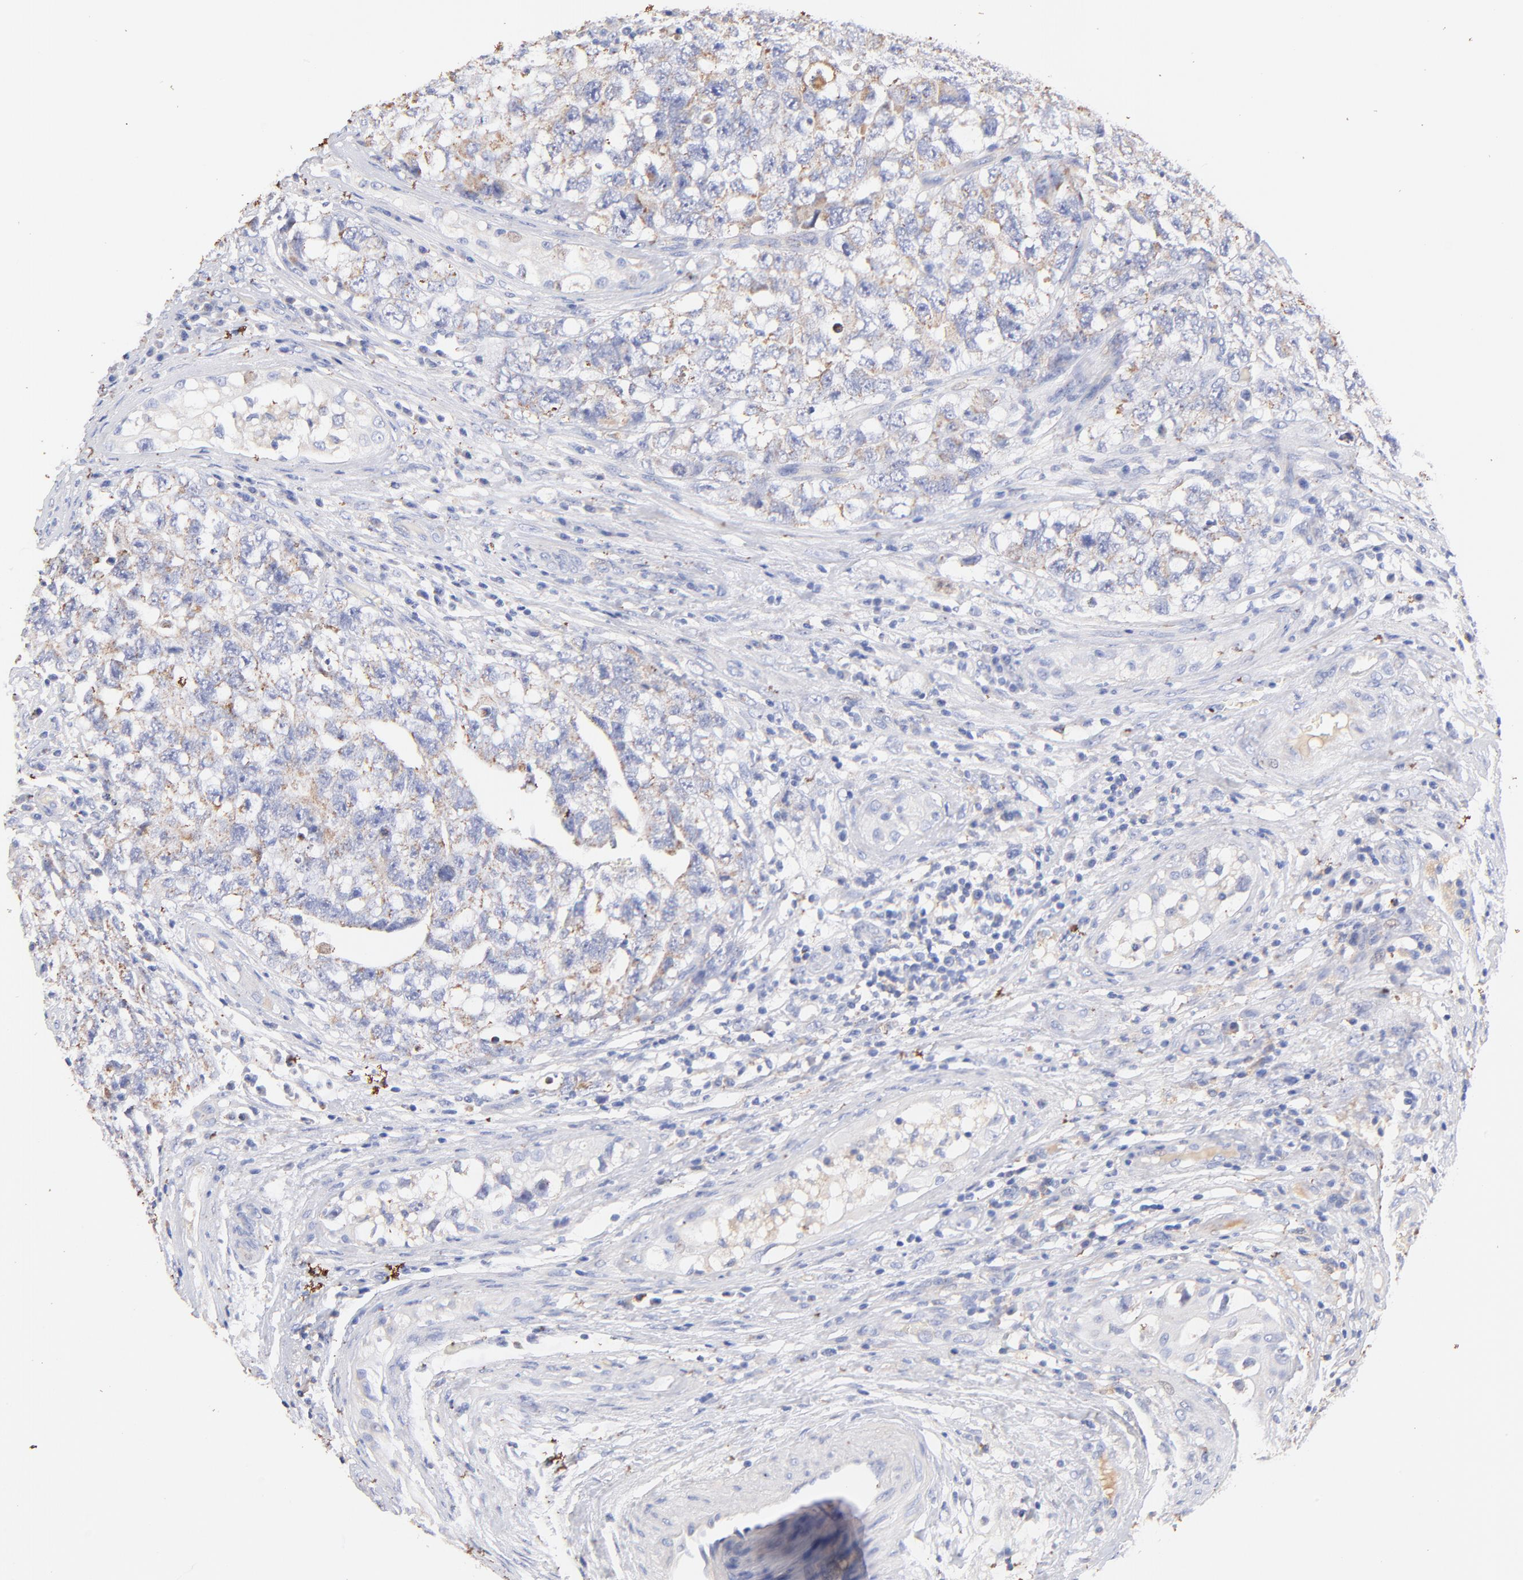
{"staining": {"intensity": "weak", "quantity": "25%-75%", "location": "cytoplasmic/membranous"}, "tissue": "testis cancer", "cell_type": "Tumor cells", "image_type": "cancer", "snomed": [{"axis": "morphology", "description": "Carcinoma, Embryonal, NOS"}, {"axis": "topography", "description": "Testis"}], "caption": "Protein analysis of testis embryonal carcinoma tissue displays weak cytoplasmic/membranous staining in approximately 25%-75% of tumor cells.", "gene": "IGLV7-43", "patient": {"sex": "male", "age": 31}}